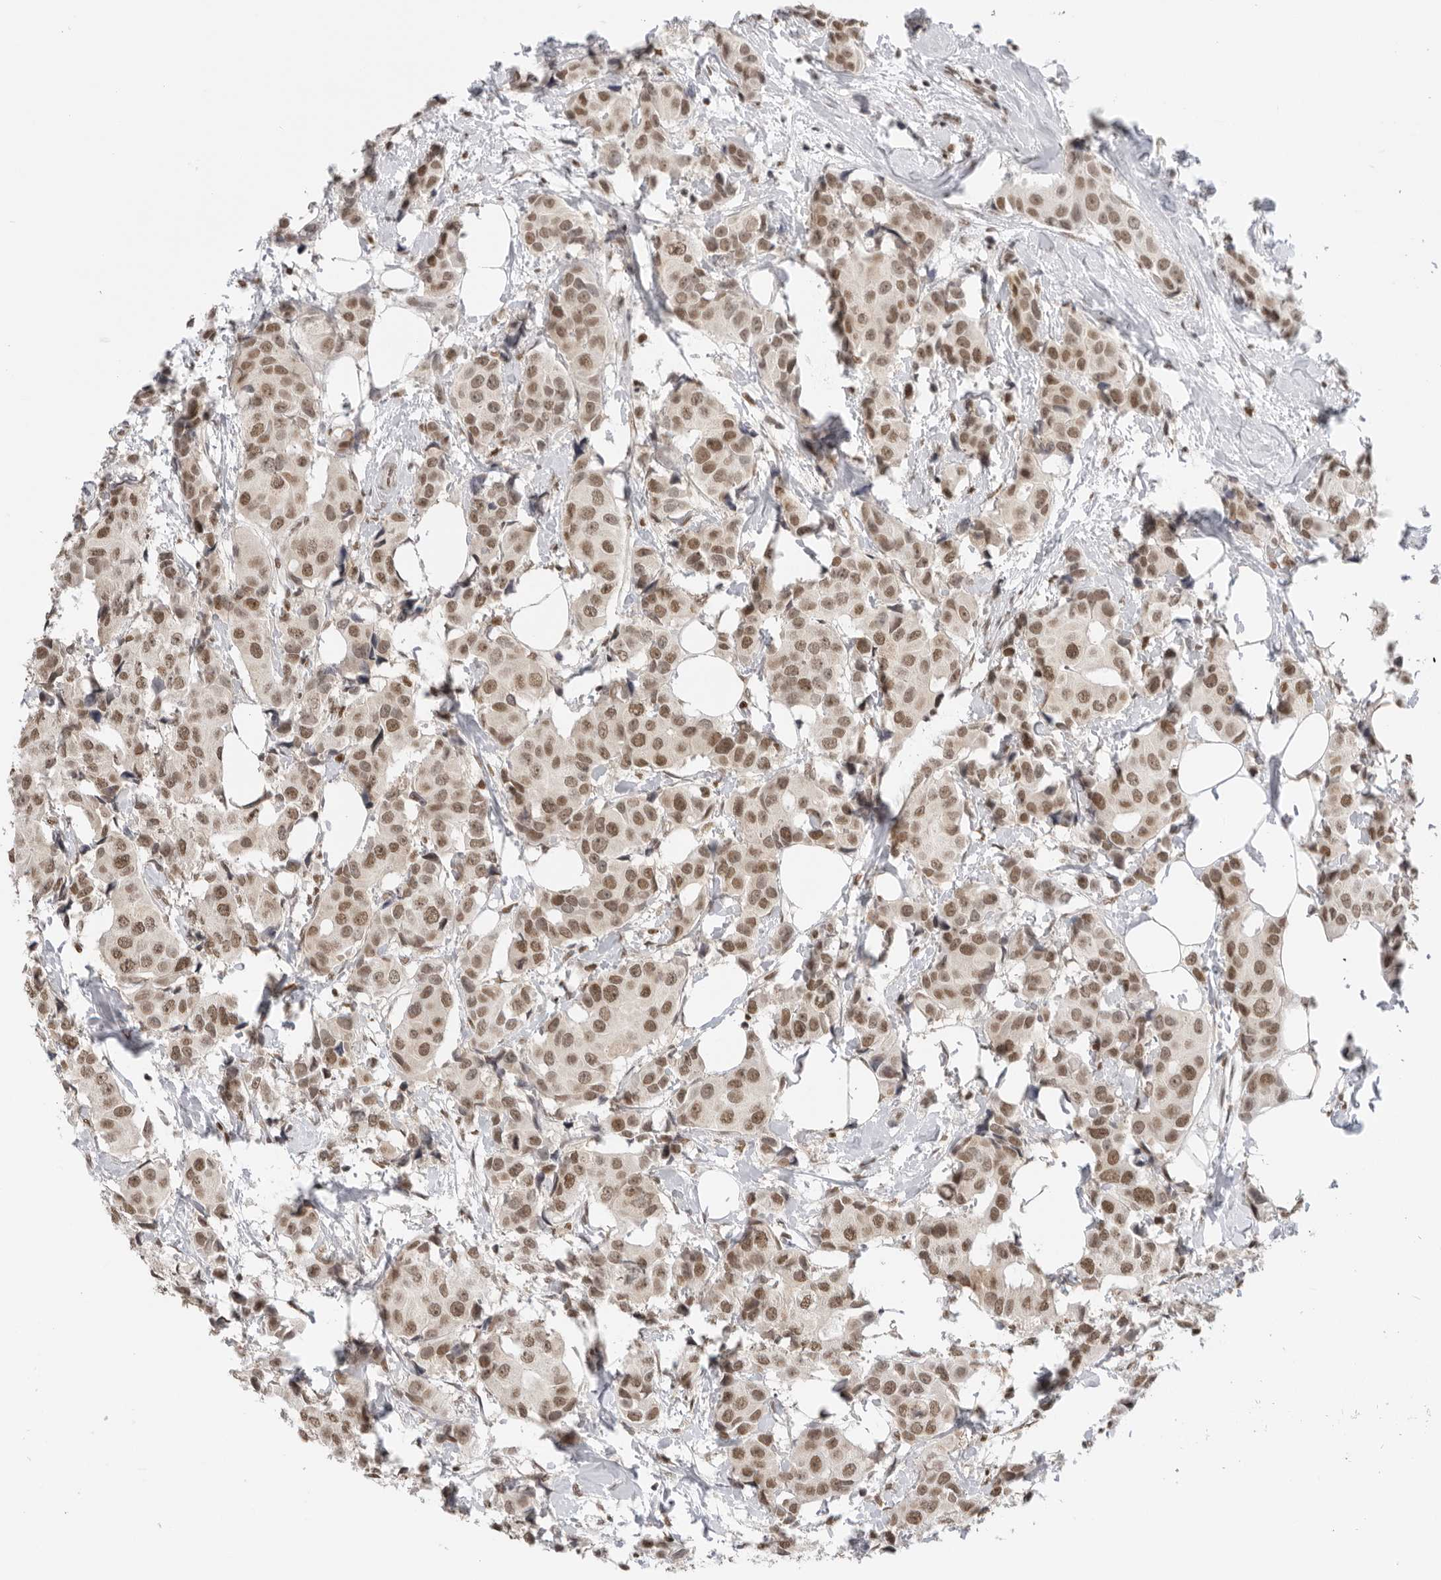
{"staining": {"intensity": "moderate", "quantity": ">75%", "location": "nuclear"}, "tissue": "breast cancer", "cell_type": "Tumor cells", "image_type": "cancer", "snomed": [{"axis": "morphology", "description": "Normal tissue, NOS"}, {"axis": "morphology", "description": "Duct carcinoma"}, {"axis": "topography", "description": "Breast"}], "caption": "Protein expression analysis of human breast infiltrating ductal carcinoma reveals moderate nuclear staining in approximately >75% of tumor cells. Immunohistochemistry (ihc) stains the protein of interest in brown and the nuclei are stained blue.", "gene": "RPA2", "patient": {"sex": "female", "age": 39}}